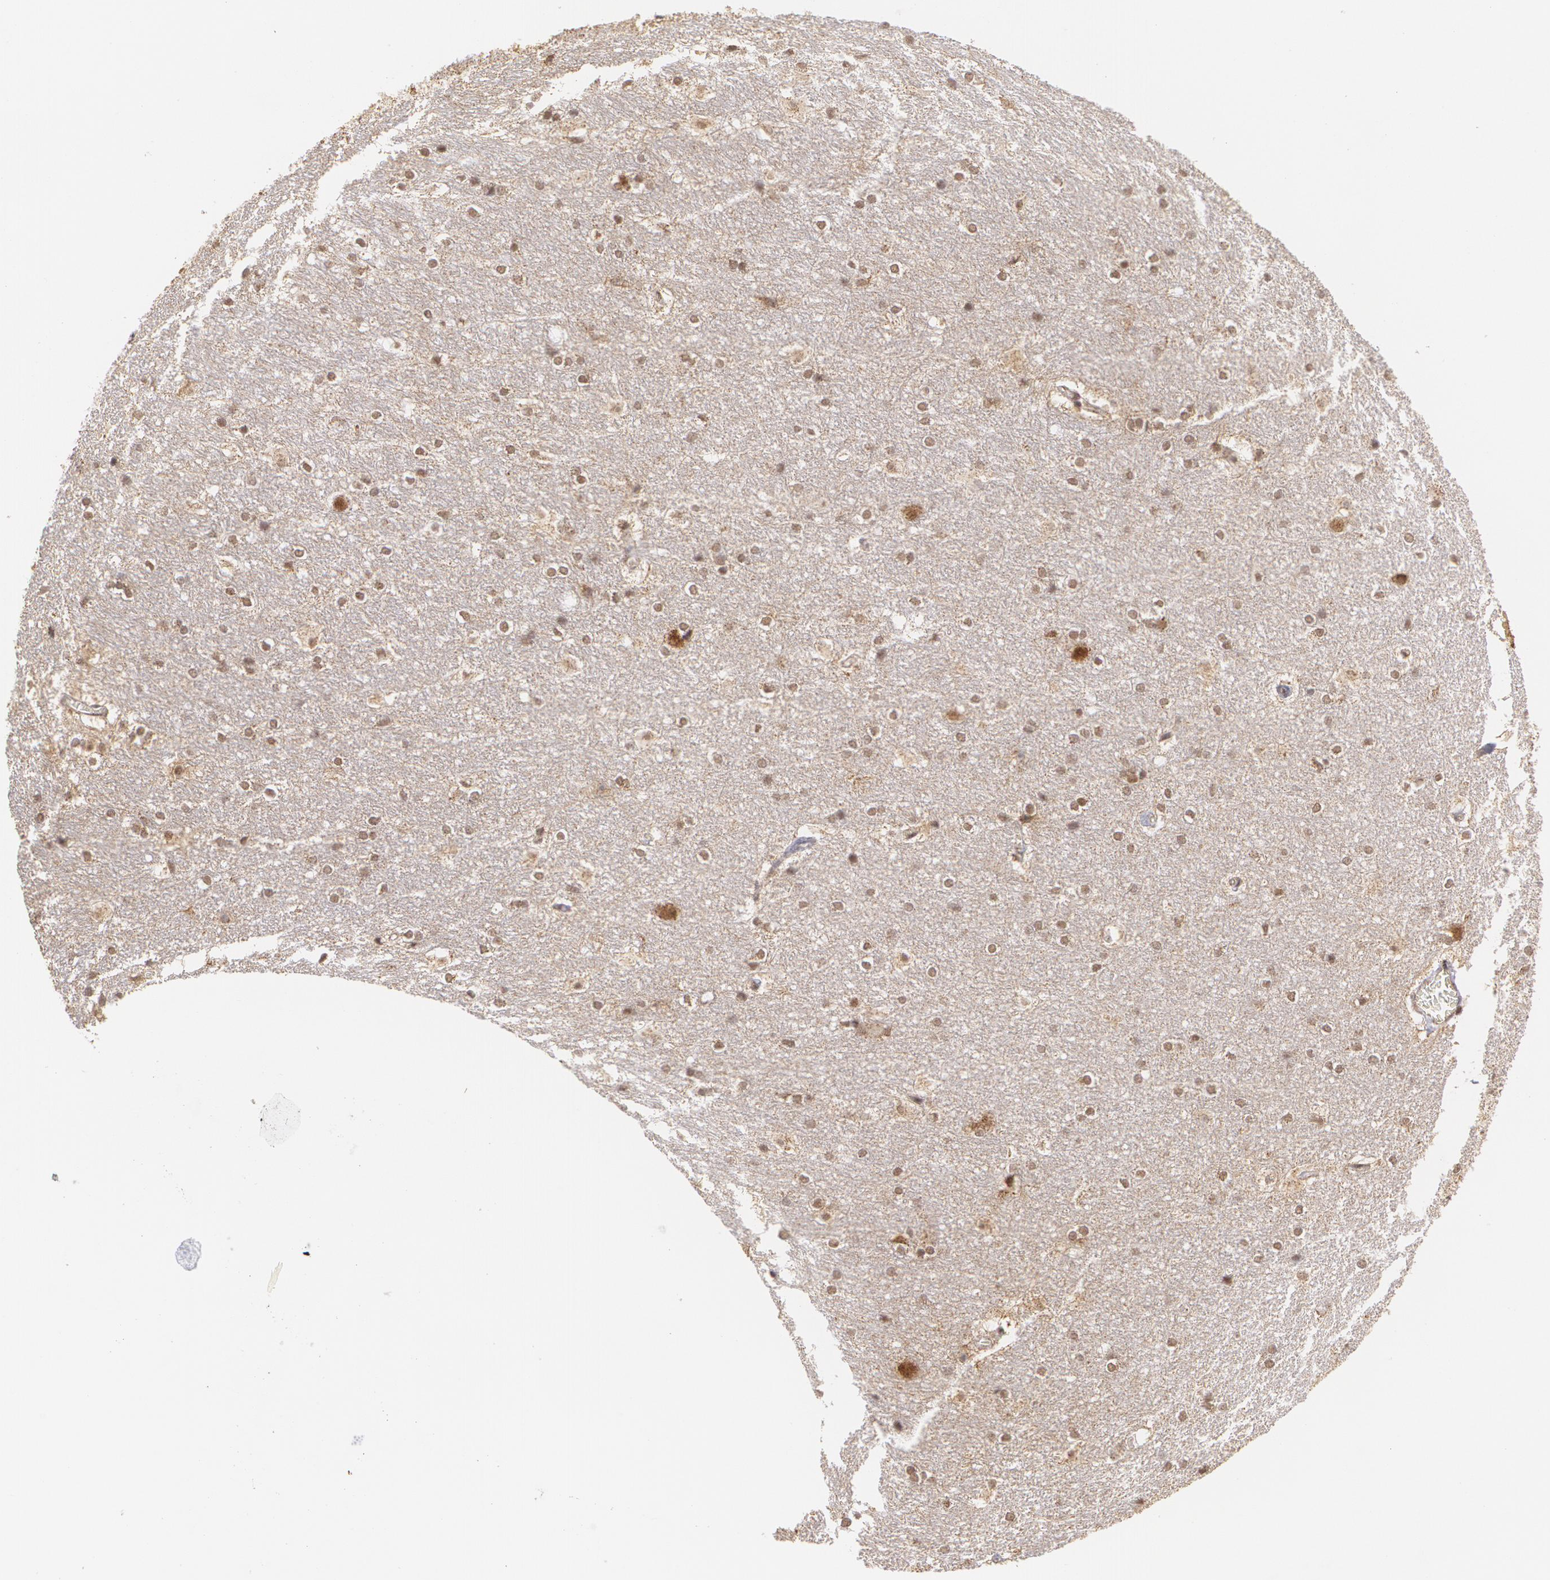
{"staining": {"intensity": "weak", "quantity": "25%-75%", "location": "nuclear"}, "tissue": "hippocampus", "cell_type": "Glial cells", "image_type": "normal", "snomed": [{"axis": "morphology", "description": "Normal tissue, NOS"}, {"axis": "topography", "description": "Hippocampus"}], "caption": "IHC image of unremarkable hippocampus: hippocampus stained using IHC demonstrates low levels of weak protein expression localized specifically in the nuclear of glial cells, appearing as a nuclear brown color.", "gene": "MXD1", "patient": {"sex": "female", "age": 19}}